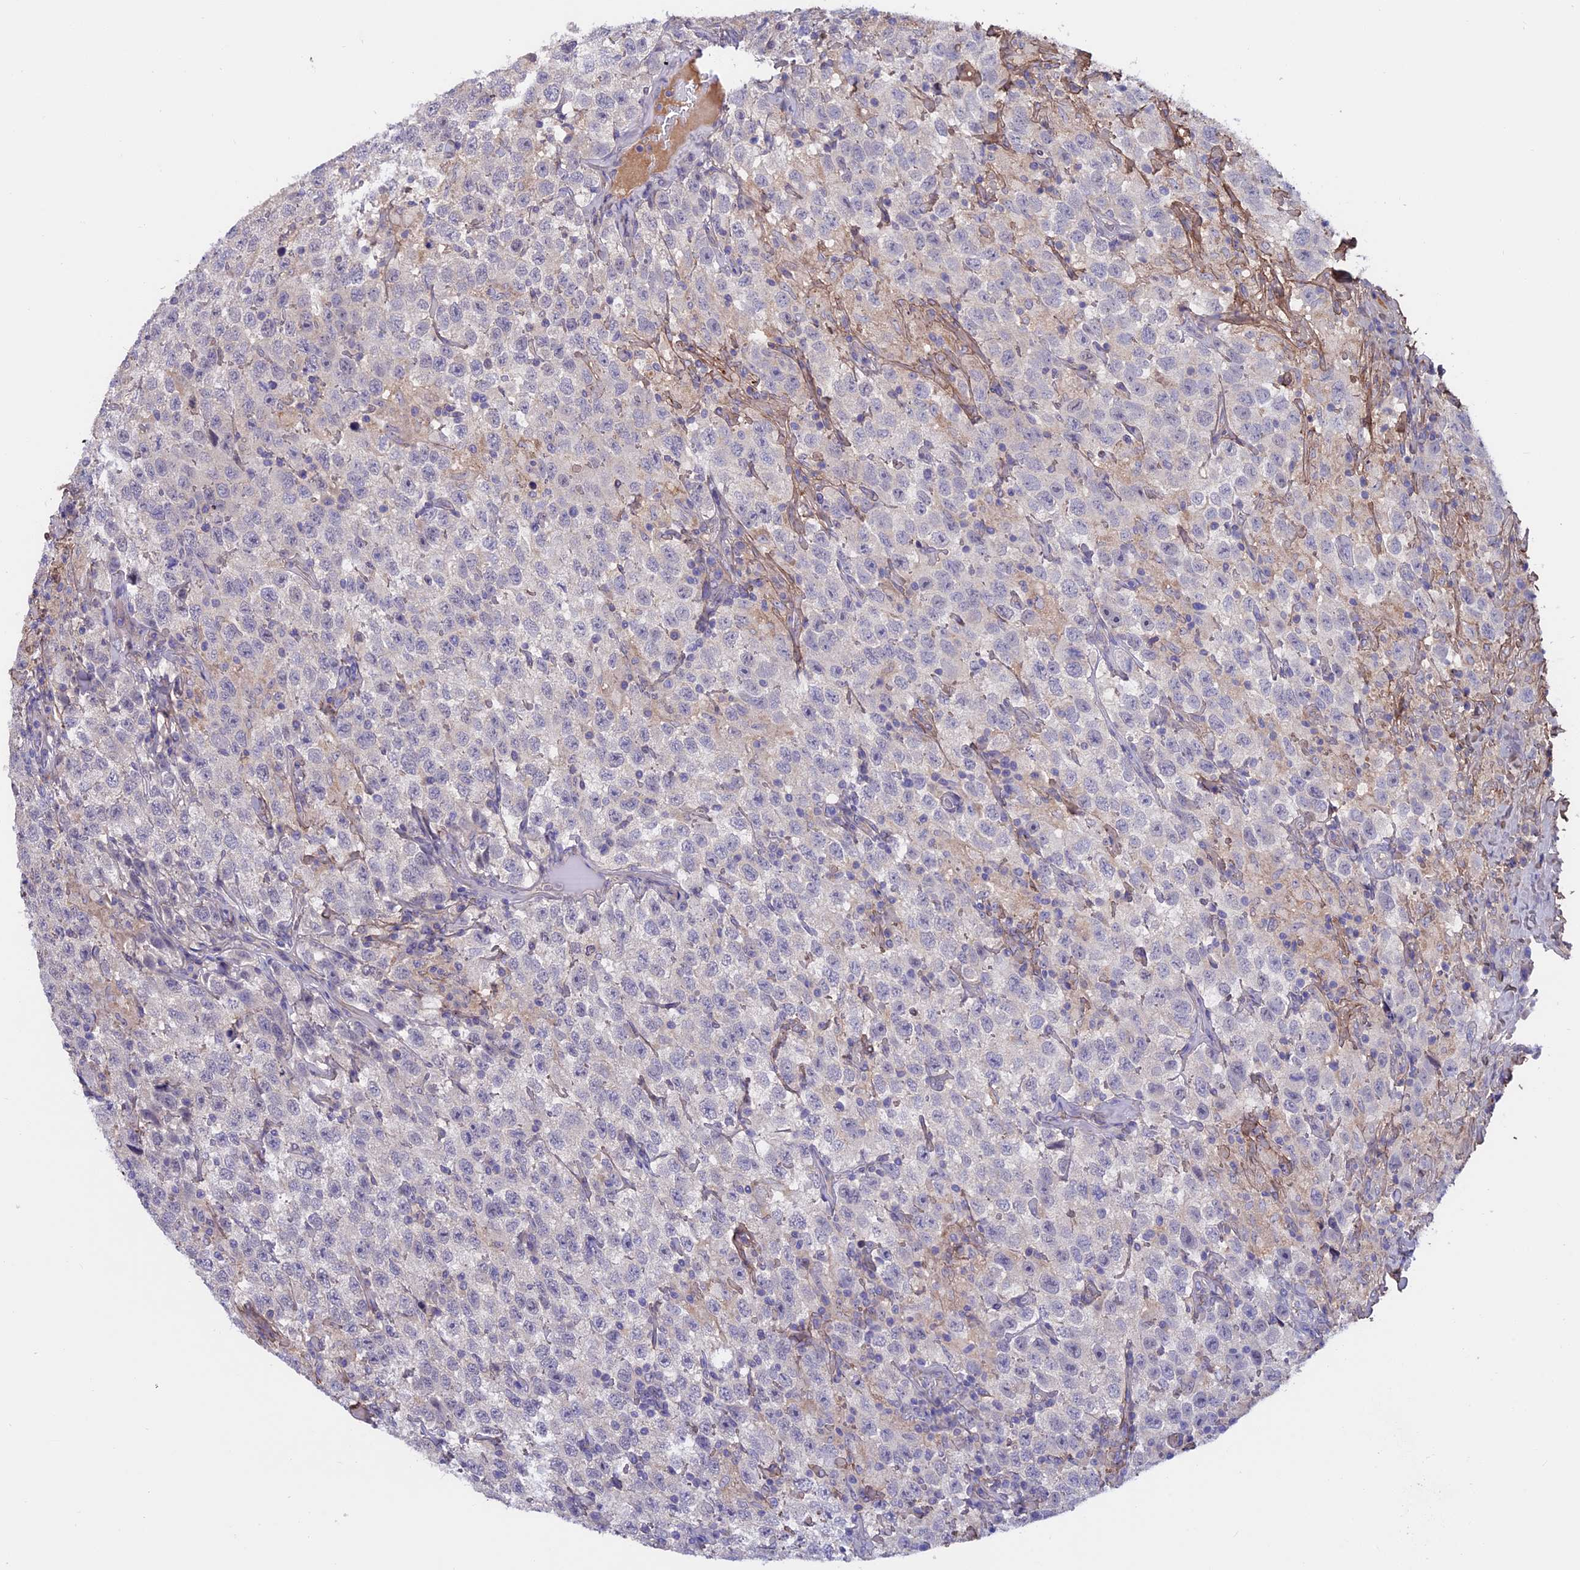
{"staining": {"intensity": "negative", "quantity": "none", "location": "none"}, "tissue": "testis cancer", "cell_type": "Tumor cells", "image_type": "cancer", "snomed": [{"axis": "morphology", "description": "Seminoma, NOS"}, {"axis": "topography", "description": "Testis"}], "caption": "This is an immunohistochemistry (IHC) image of human seminoma (testis). There is no positivity in tumor cells.", "gene": "COL4A3", "patient": {"sex": "male", "age": 41}}